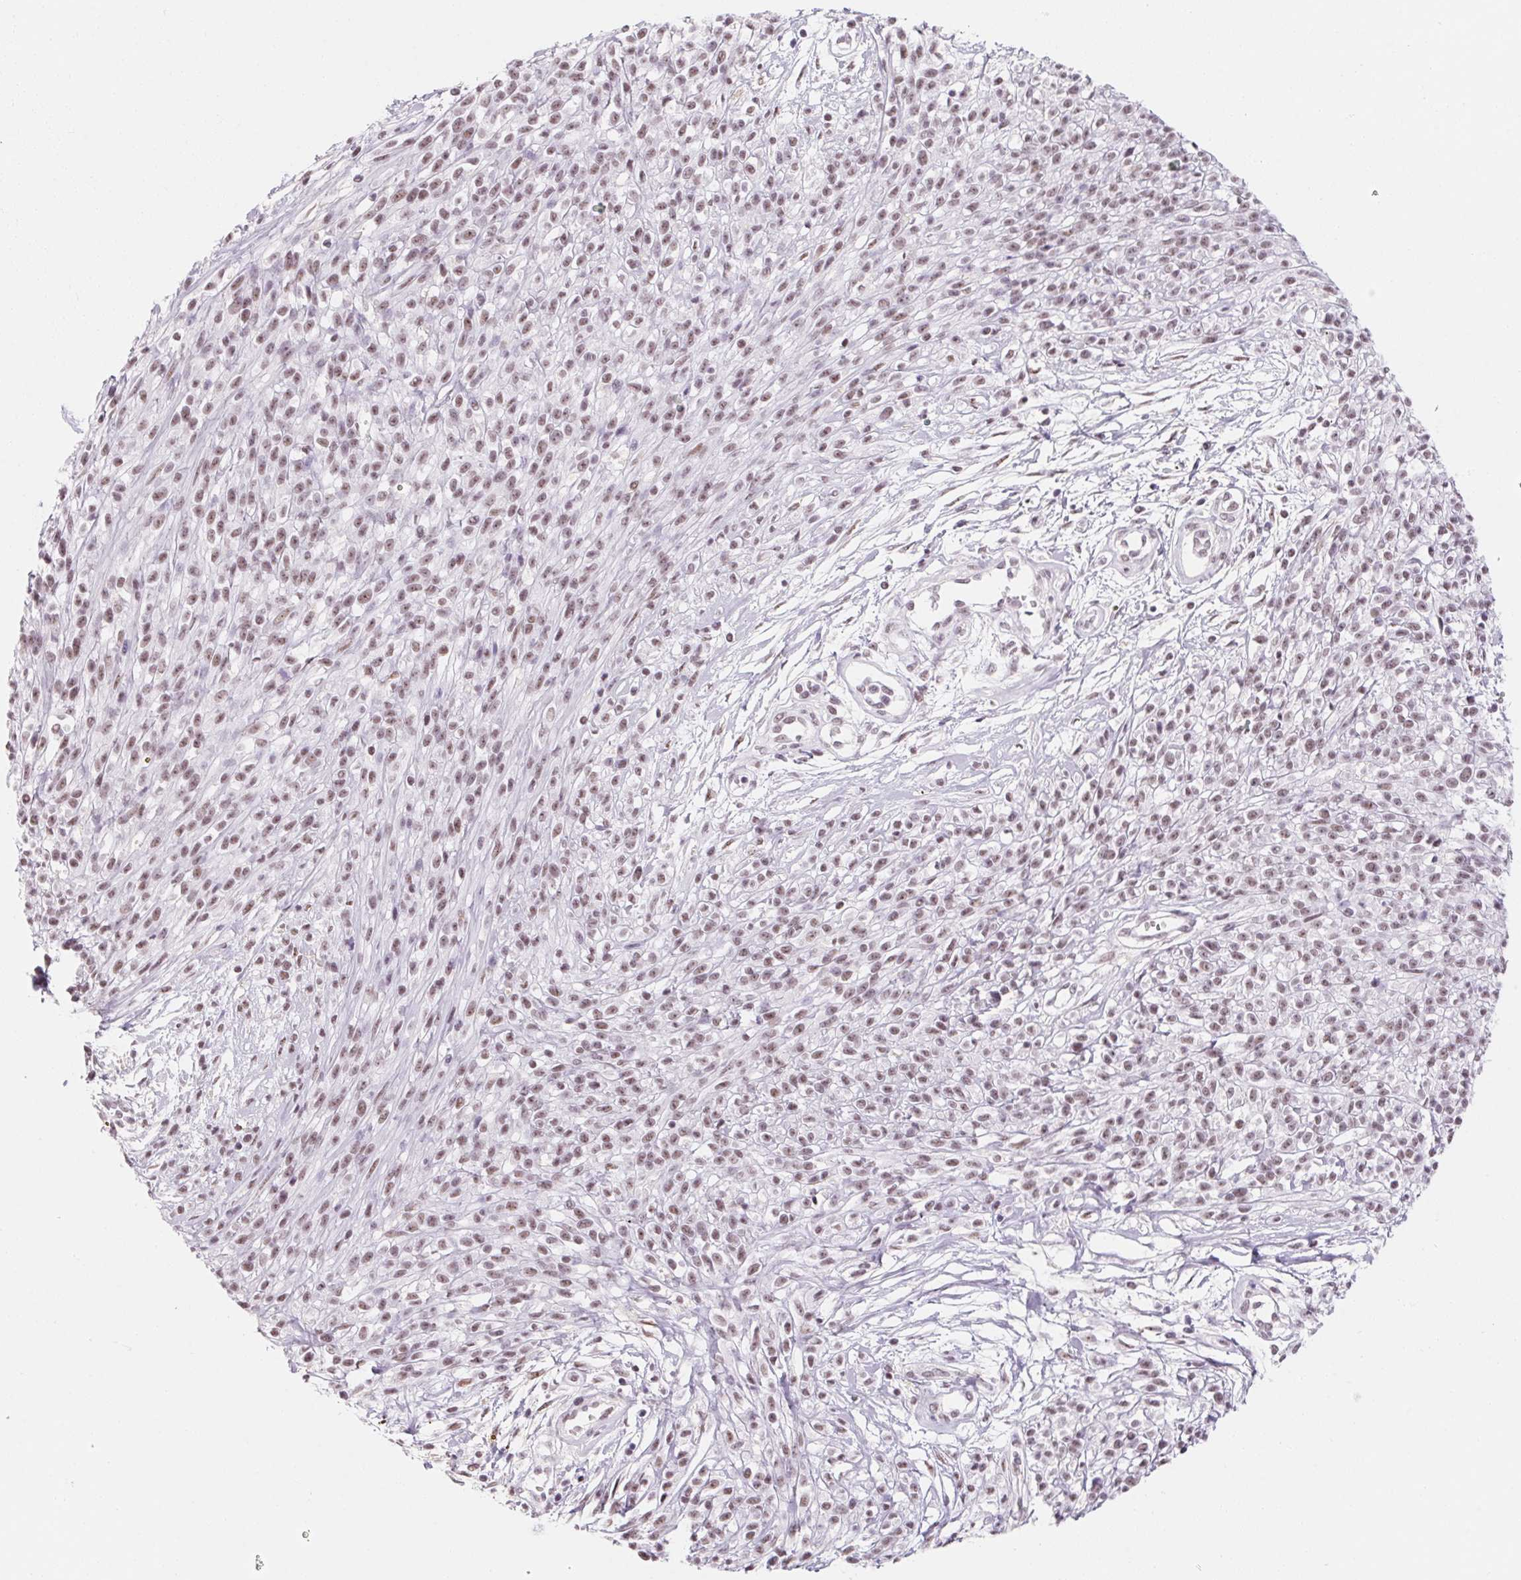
{"staining": {"intensity": "weak", "quantity": ">75%", "location": "nuclear"}, "tissue": "melanoma", "cell_type": "Tumor cells", "image_type": "cancer", "snomed": [{"axis": "morphology", "description": "Malignant melanoma, NOS"}, {"axis": "topography", "description": "Skin"}, {"axis": "topography", "description": "Skin of trunk"}], "caption": "Melanoma was stained to show a protein in brown. There is low levels of weak nuclear positivity in about >75% of tumor cells.", "gene": "ZIC4", "patient": {"sex": "male", "age": 74}}